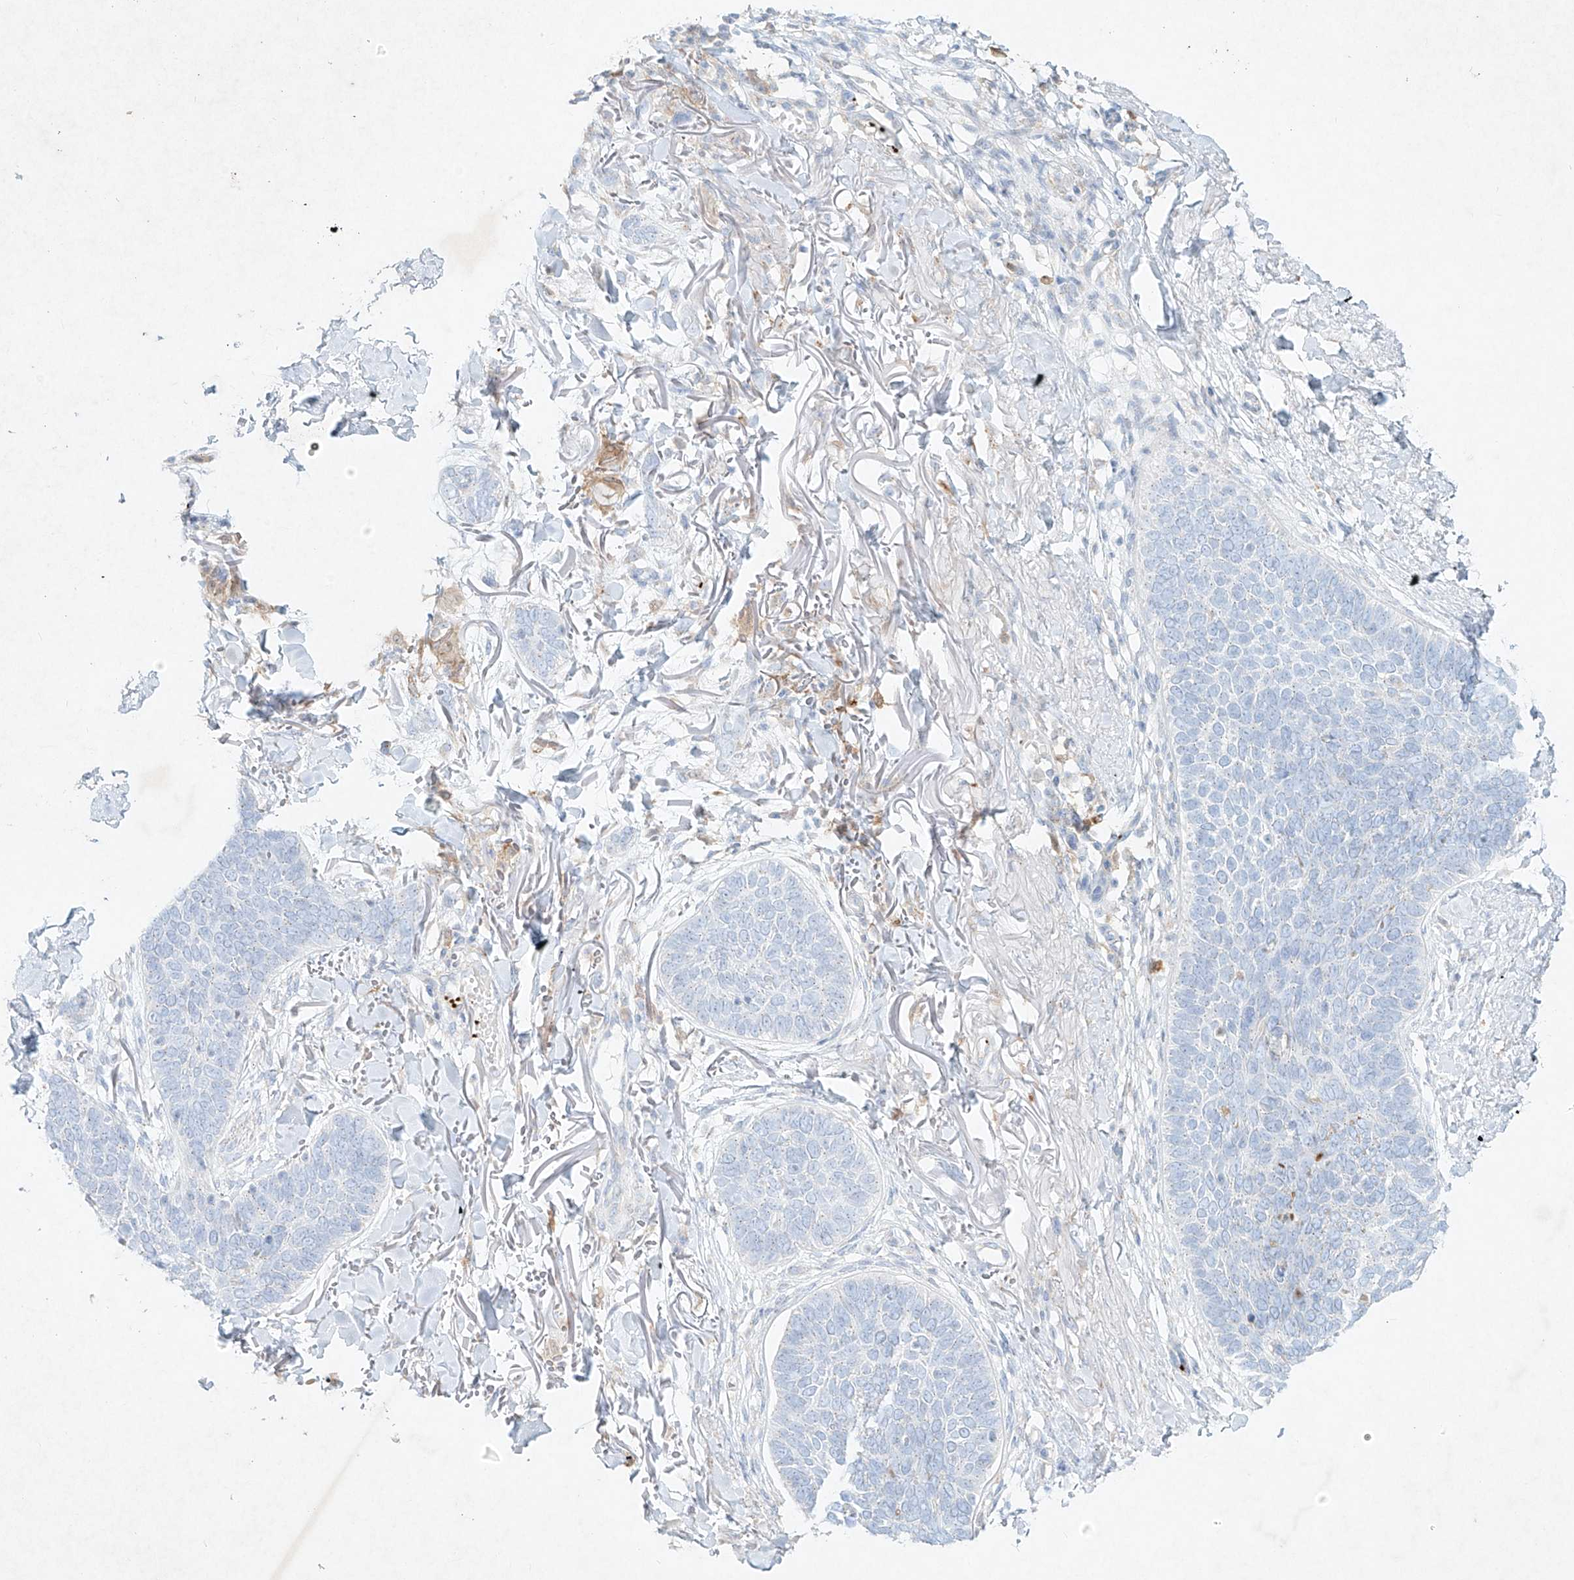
{"staining": {"intensity": "negative", "quantity": "none", "location": "none"}, "tissue": "skin cancer", "cell_type": "Tumor cells", "image_type": "cancer", "snomed": [{"axis": "morphology", "description": "Basal cell carcinoma"}, {"axis": "topography", "description": "Skin"}], "caption": "This is a micrograph of immunohistochemistry staining of basal cell carcinoma (skin), which shows no positivity in tumor cells.", "gene": "PLEK", "patient": {"sex": "male", "age": 85}}